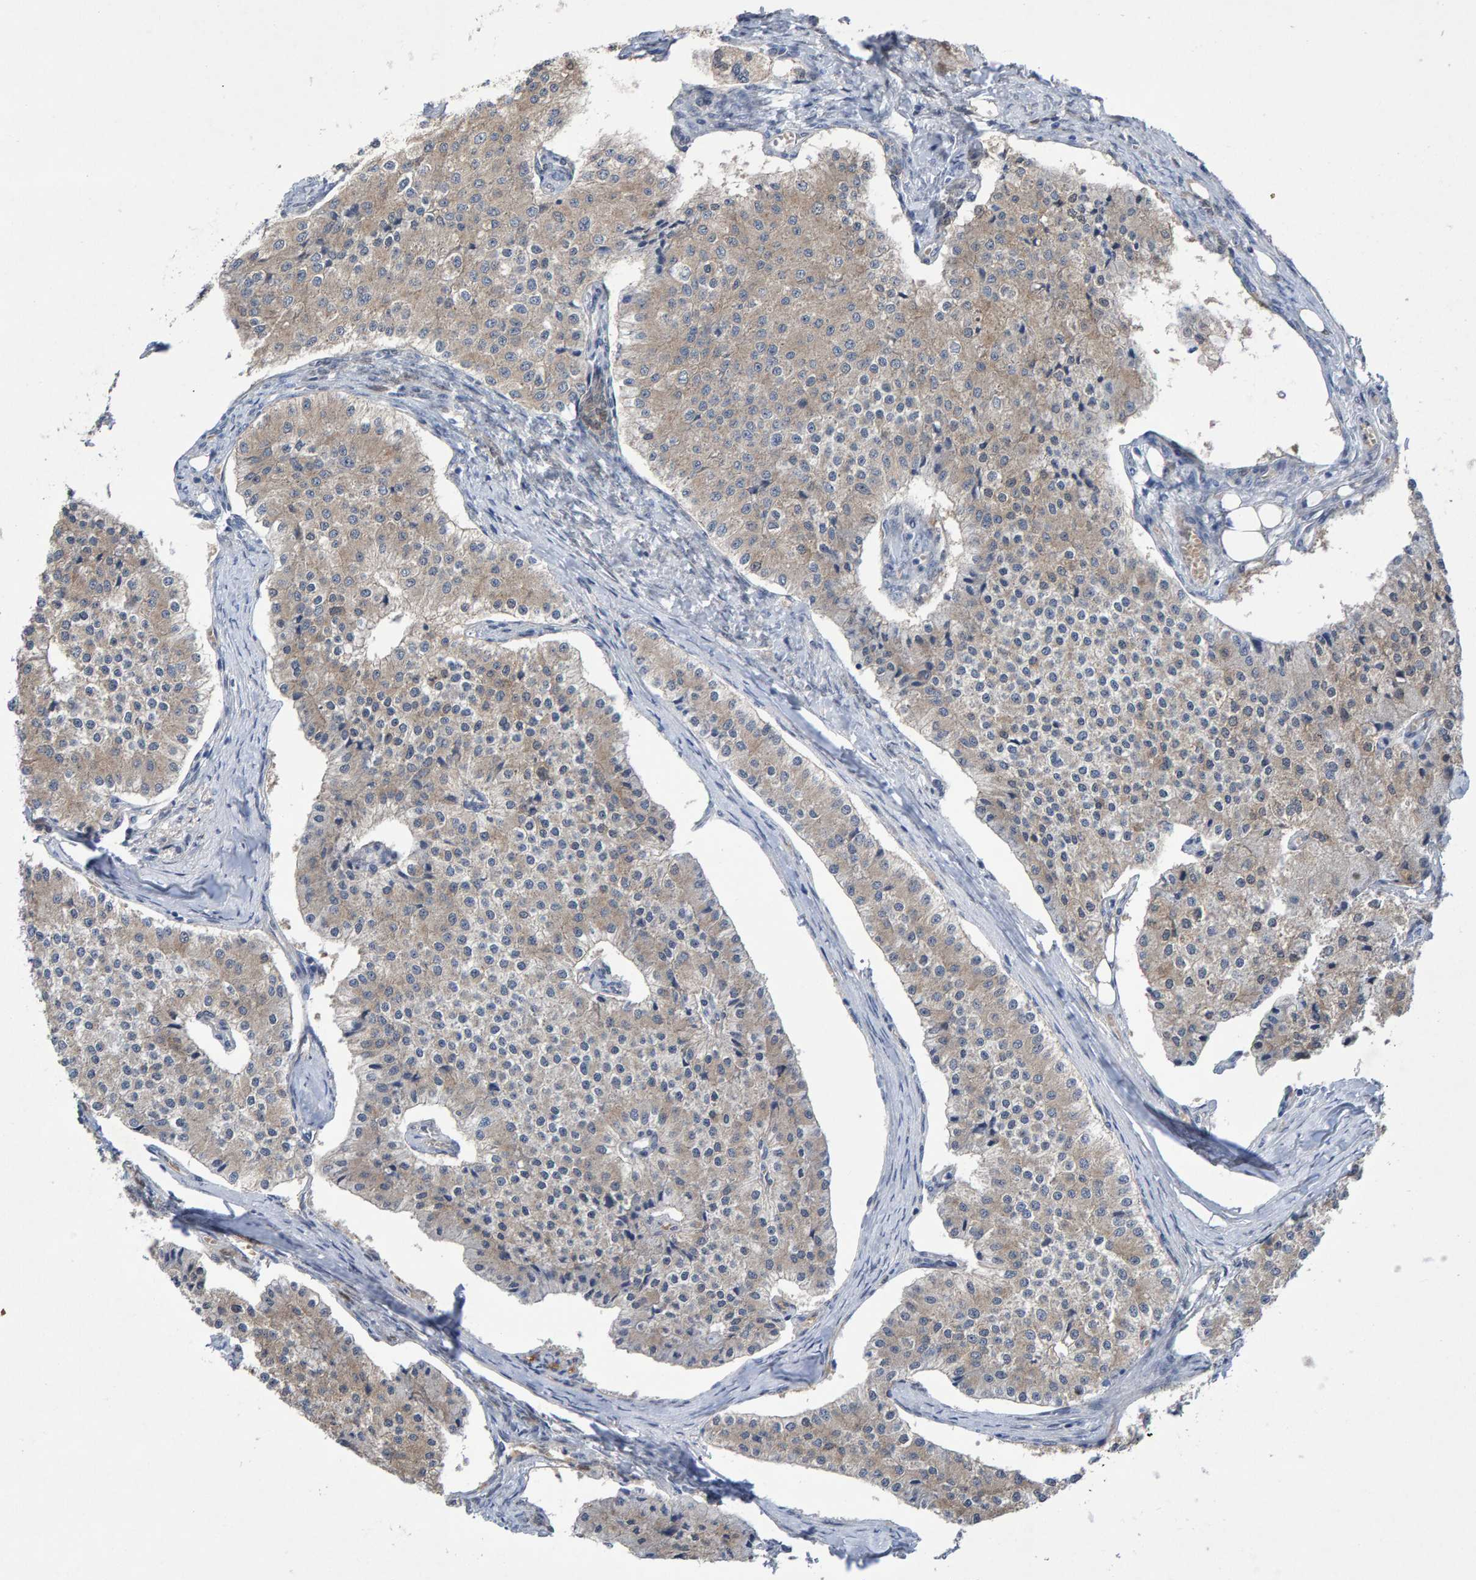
{"staining": {"intensity": "weak", "quantity": ">75%", "location": "cytoplasmic/membranous"}, "tissue": "carcinoid", "cell_type": "Tumor cells", "image_type": "cancer", "snomed": [{"axis": "morphology", "description": "Carcinoid, malignant, NOS"}, {"axis": "topography", "description": "Colon"}], "caption": "A brown stain shows weak cytoplasmic/membranous expression of a protein in carcinoid (malignant) tumor cells. The staining was performed using DAB (3,3'-diaminobenzidine), with brown indicating positive protein expression. Nuclei are stained blue with hematoxylin.", "gene": "ALAD", "patient": {"sex": "female", "age": 52}}